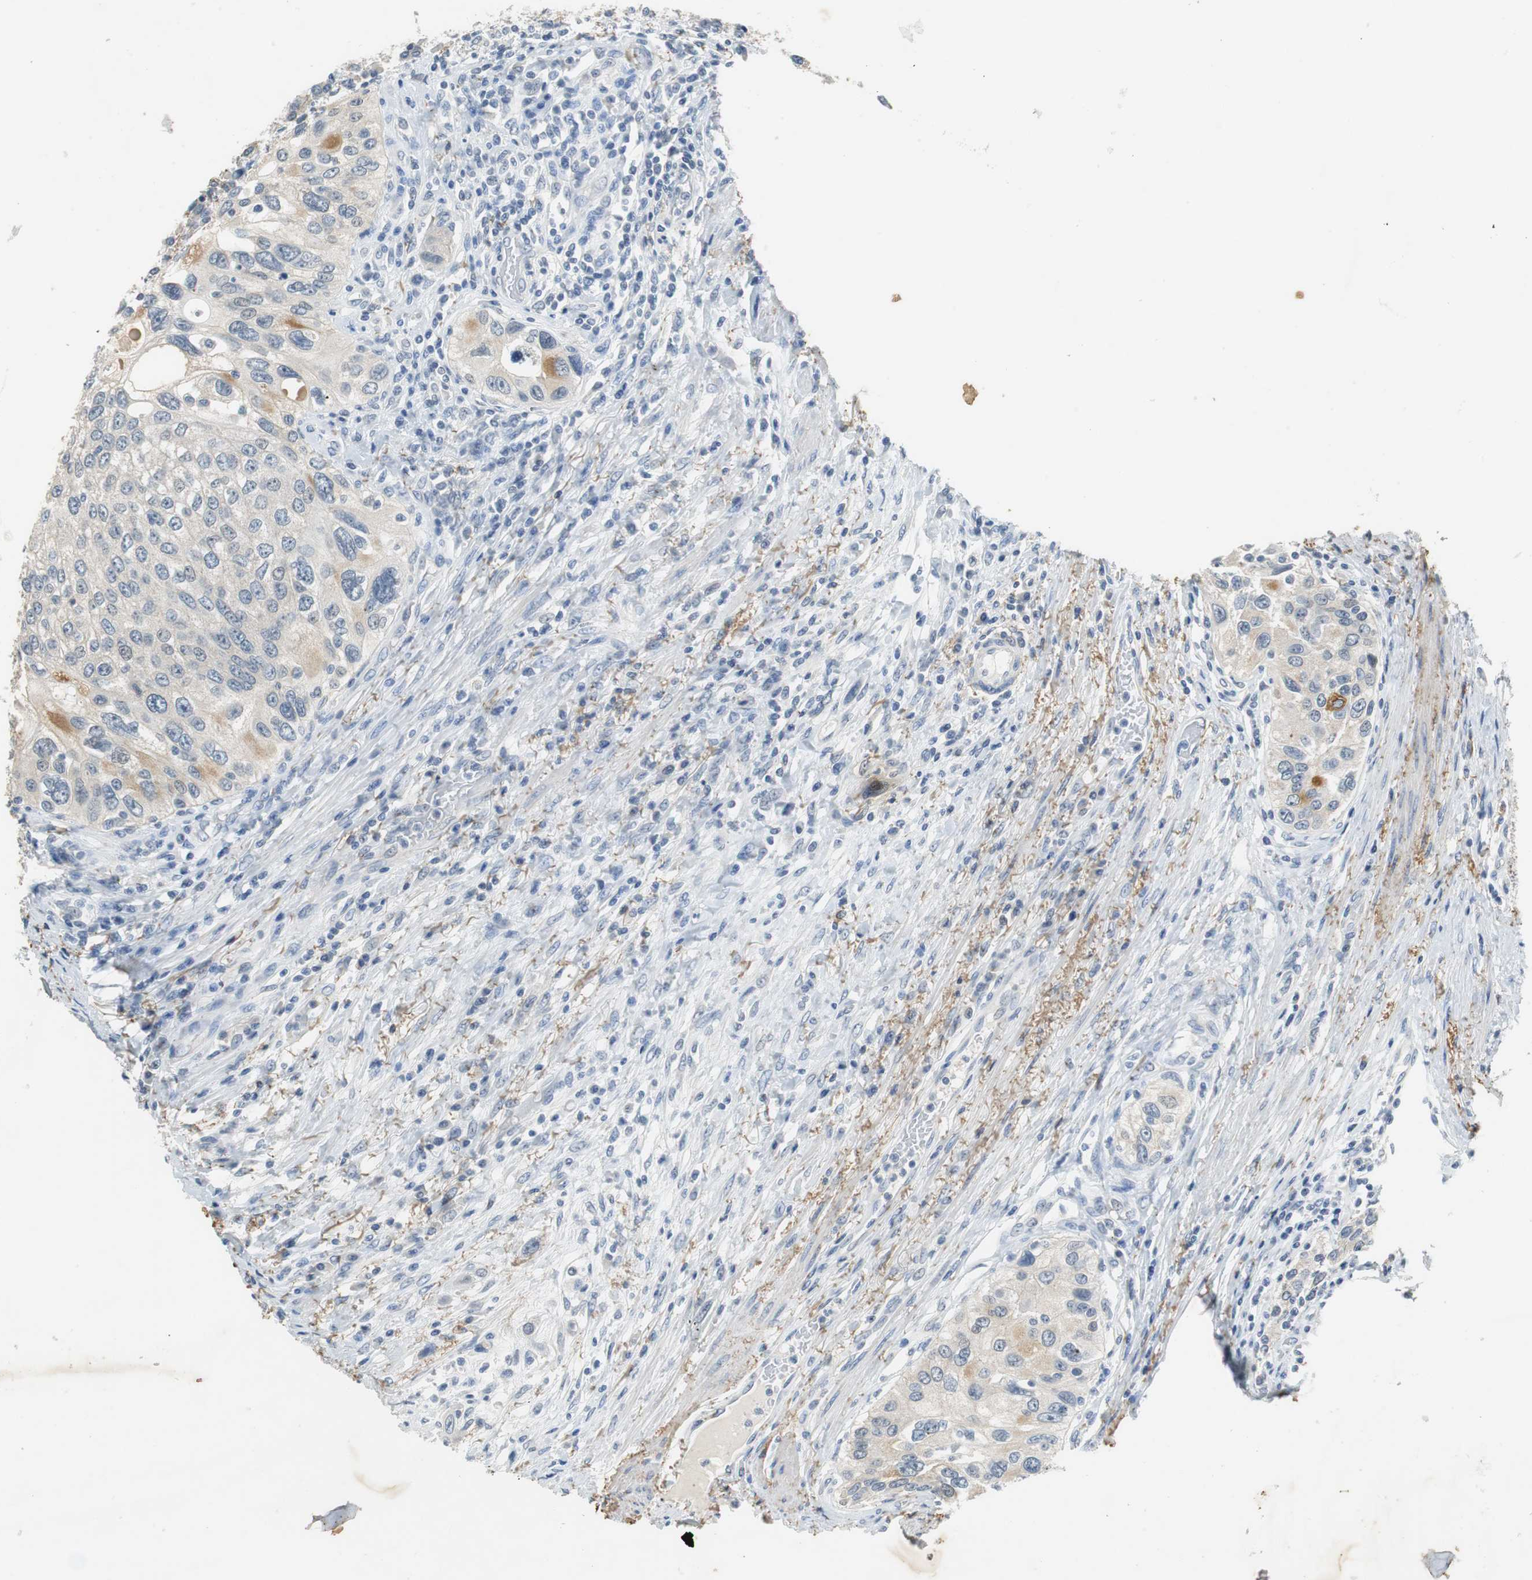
{"staining": {"intensity": "weak", "quantity": "25%-75%", "location": "cytoplasmic/membranous"}, "tissue": "urothelial cancer", "cell_type": "Tumor cells", "image_type": "cancer", "snomed": [{"axis": "morphology", "description": "Urothelial carcinoma, High grade"}, {"axis": "topography", "description": "Urinary bladder"}], "caption": "Immunohistochemistry (IHC) staining of urothelial cancer, which reveals low levels of weak cytoplasmic/membranous positivity in approximately 25%-75% of tumor cells indicating weak cytoplasmic/membranous protein positivity. The staining was performed using DAB (brown) for protein detection and nuclei were counterstained in hematoxylin (blue).", "gene": "MUC7", "patient": {"sex": "female", "age": 56}}